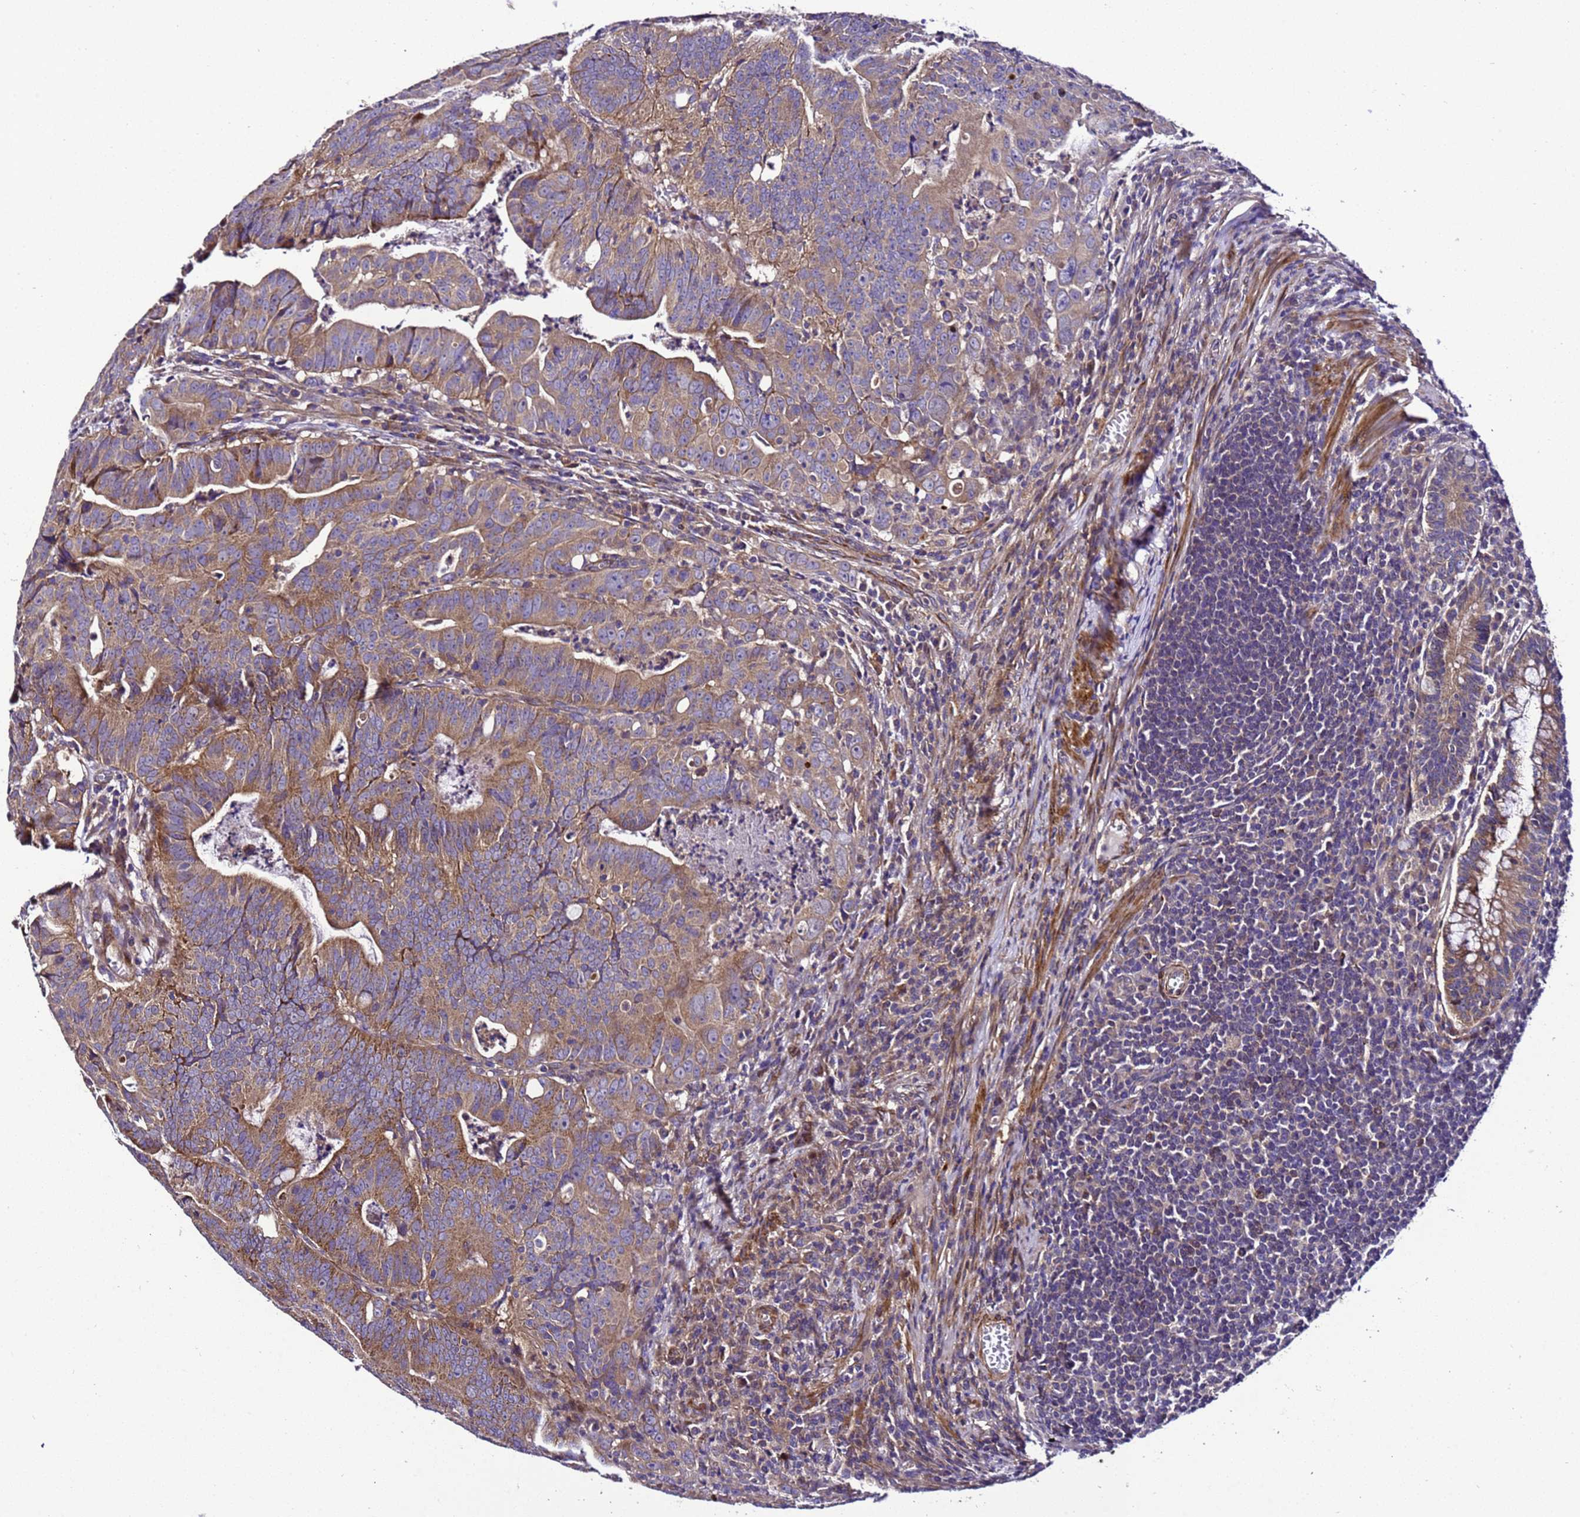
{"staining": {"intensity": "moderate", "quantity": ">75%", "location": "cytoplasmic/membranous"}, "tissue": "colorectal cancer", "cell_type": "Tumor cells", "image_type": "cancer", "snomed": [{"axis": "morphology", "description": "Adenocarcinoma, NOS"}, {"axis": "topography", "description": "Rectum"}], "caption": "IHC staining of colorectal cancer (adenocarcinoma), which exhibits medium levels of moderate cytoplasmic/membranous expression in approximately >75% of tumor cells indicating moderate cytoplasmic/membranous protein expression. The staining was performed using DAB (brown) for protein detection and nuclei were counterstained in hematoxylin (blue).", "gene": "ZNF417", "patient": {"sex": "male", "age": 69}}